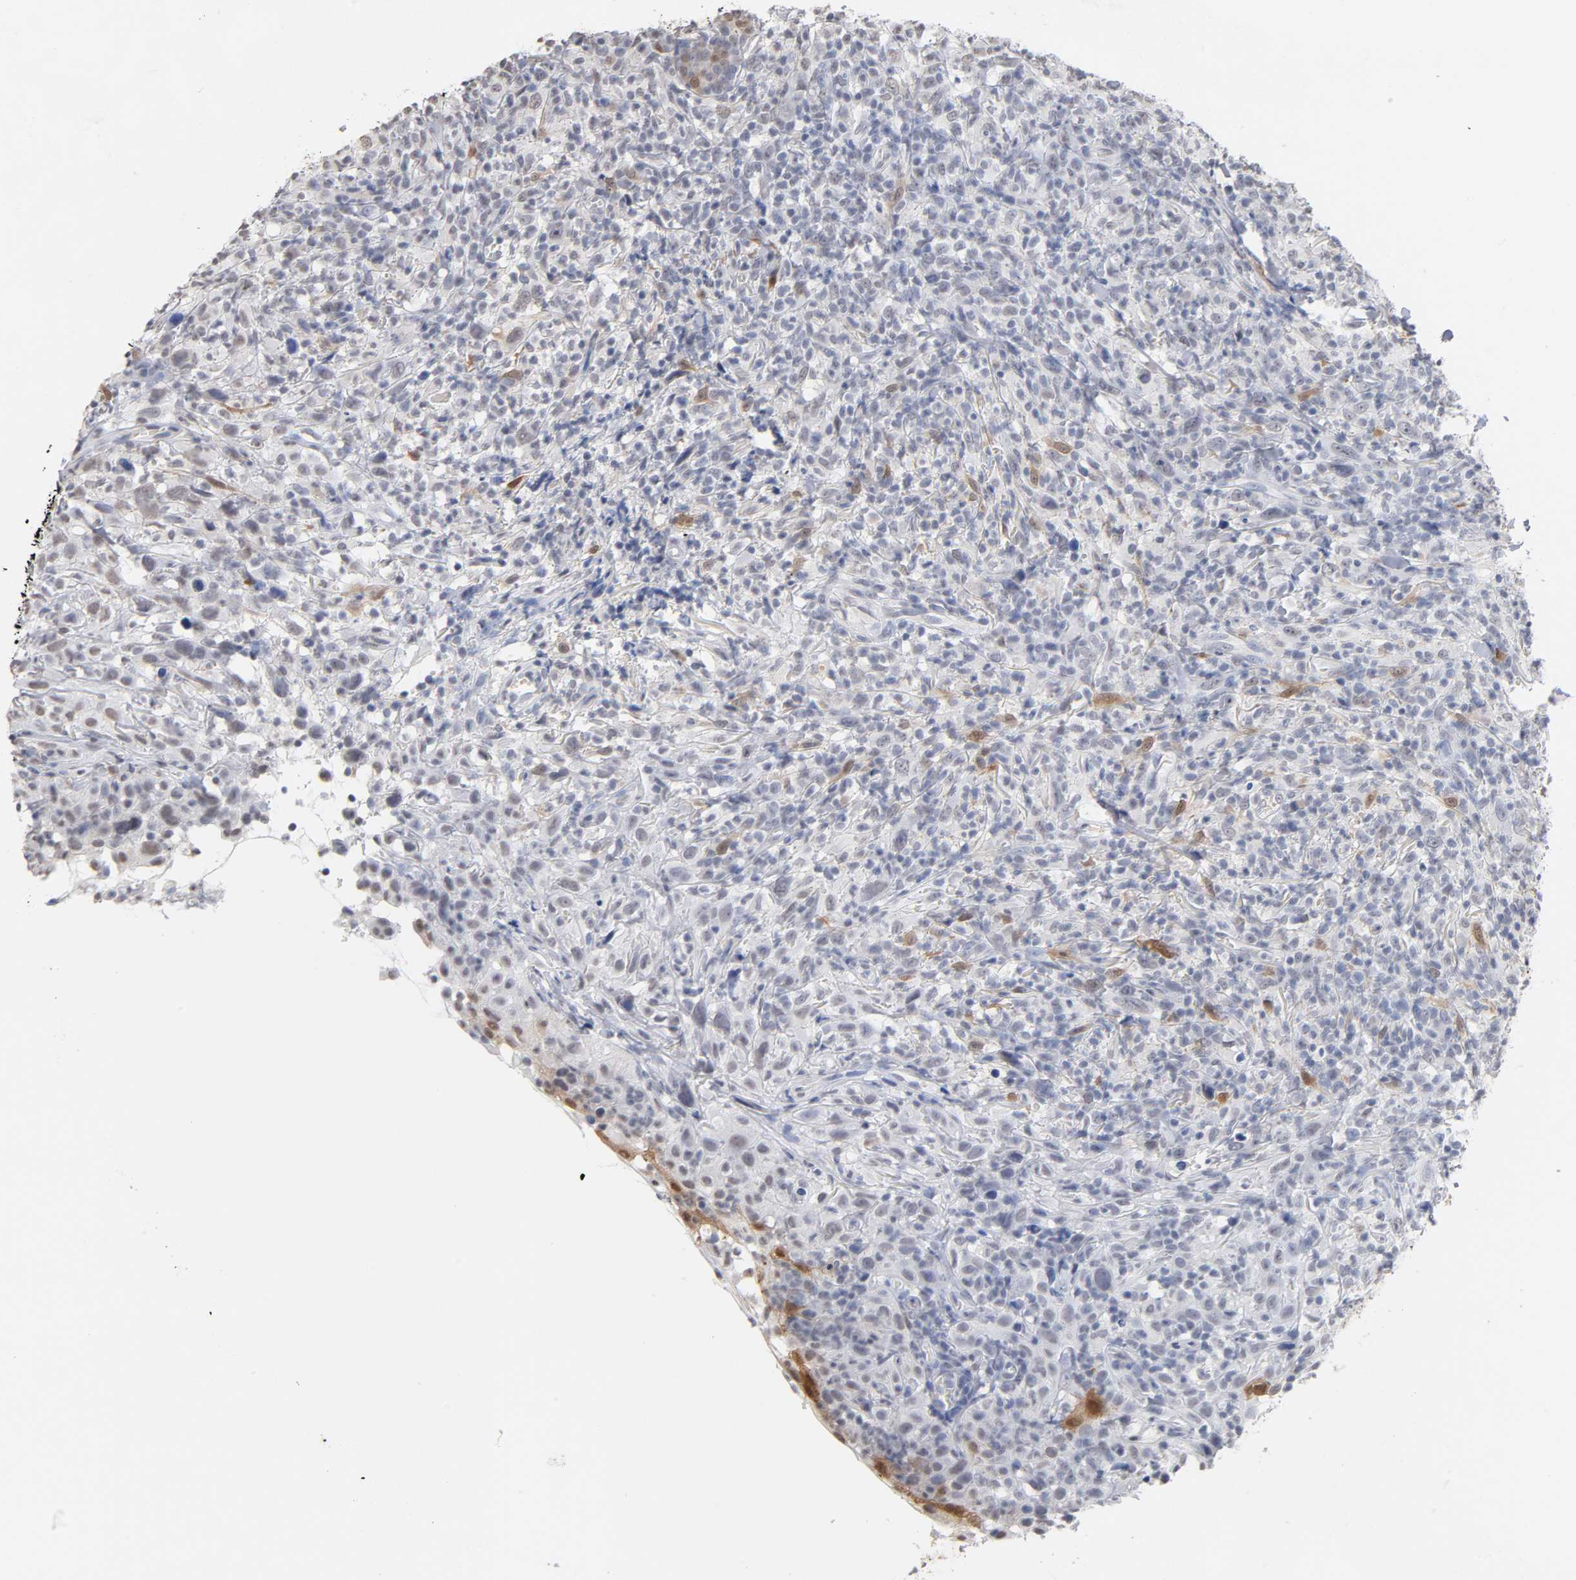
{"staining": {"intensity": "moderate", "quantity": "<25%", "location": "cytoplasmic/membranous,nuclear"}, "tissue": "thyroid cancer", "cell_type": "Tumor cells", "image_type": "cancer", "snomed": [{"axis": "morphology", "description": "Carcinoma, NOS"}, {"axis": "topography", "description": "Thyroid gland"}], "caption": "Immunohistochemical staining of human carcinoma (thyroid) shows moderate cytoplasmic/membranous and nuclear protein positivity in about <25% of tumor cells.", "gene": "CRABP2", "patient": {"sex": "female", "age": 77}}